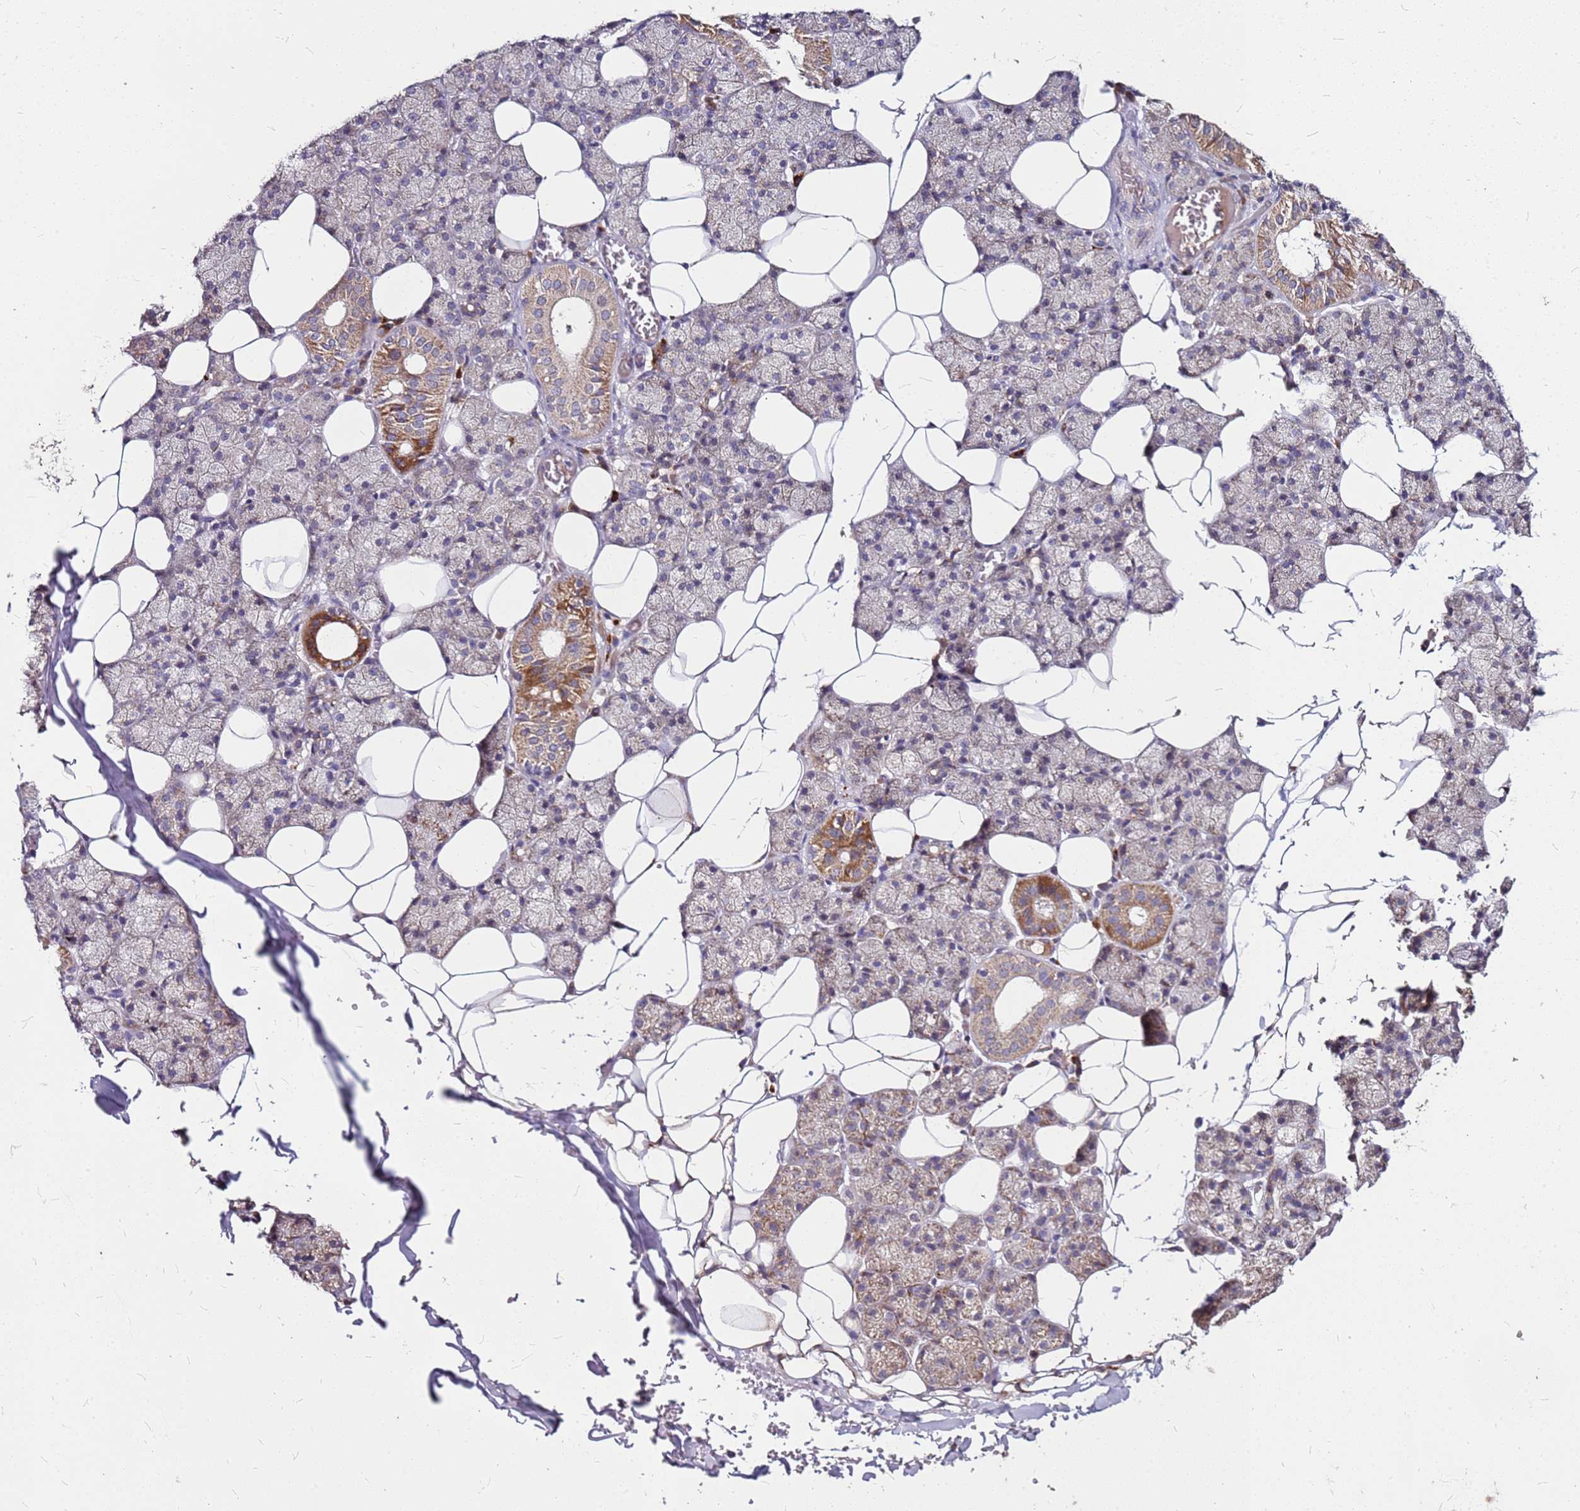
{"staining": {"intensity": "moderate", "quantity": "<25%", "location": "cytoplasmic/membranous"}, "tissue": "salivary gland", "cell_type": "Glandular cells", "image_type": "normal", "snomed": [{"axis": "morphology", "description": "Normal tissue, NOS"}, {"axis": "topography", "description": "Salivary gland"}], "caption": "A low amount of moderate cytoplasmic/membranous expression is identified in about <25% of glandular cells in unremarkable salivary gland.", "gene": "DCDC2C", "patient": {"sex": "female", "age": 33}}